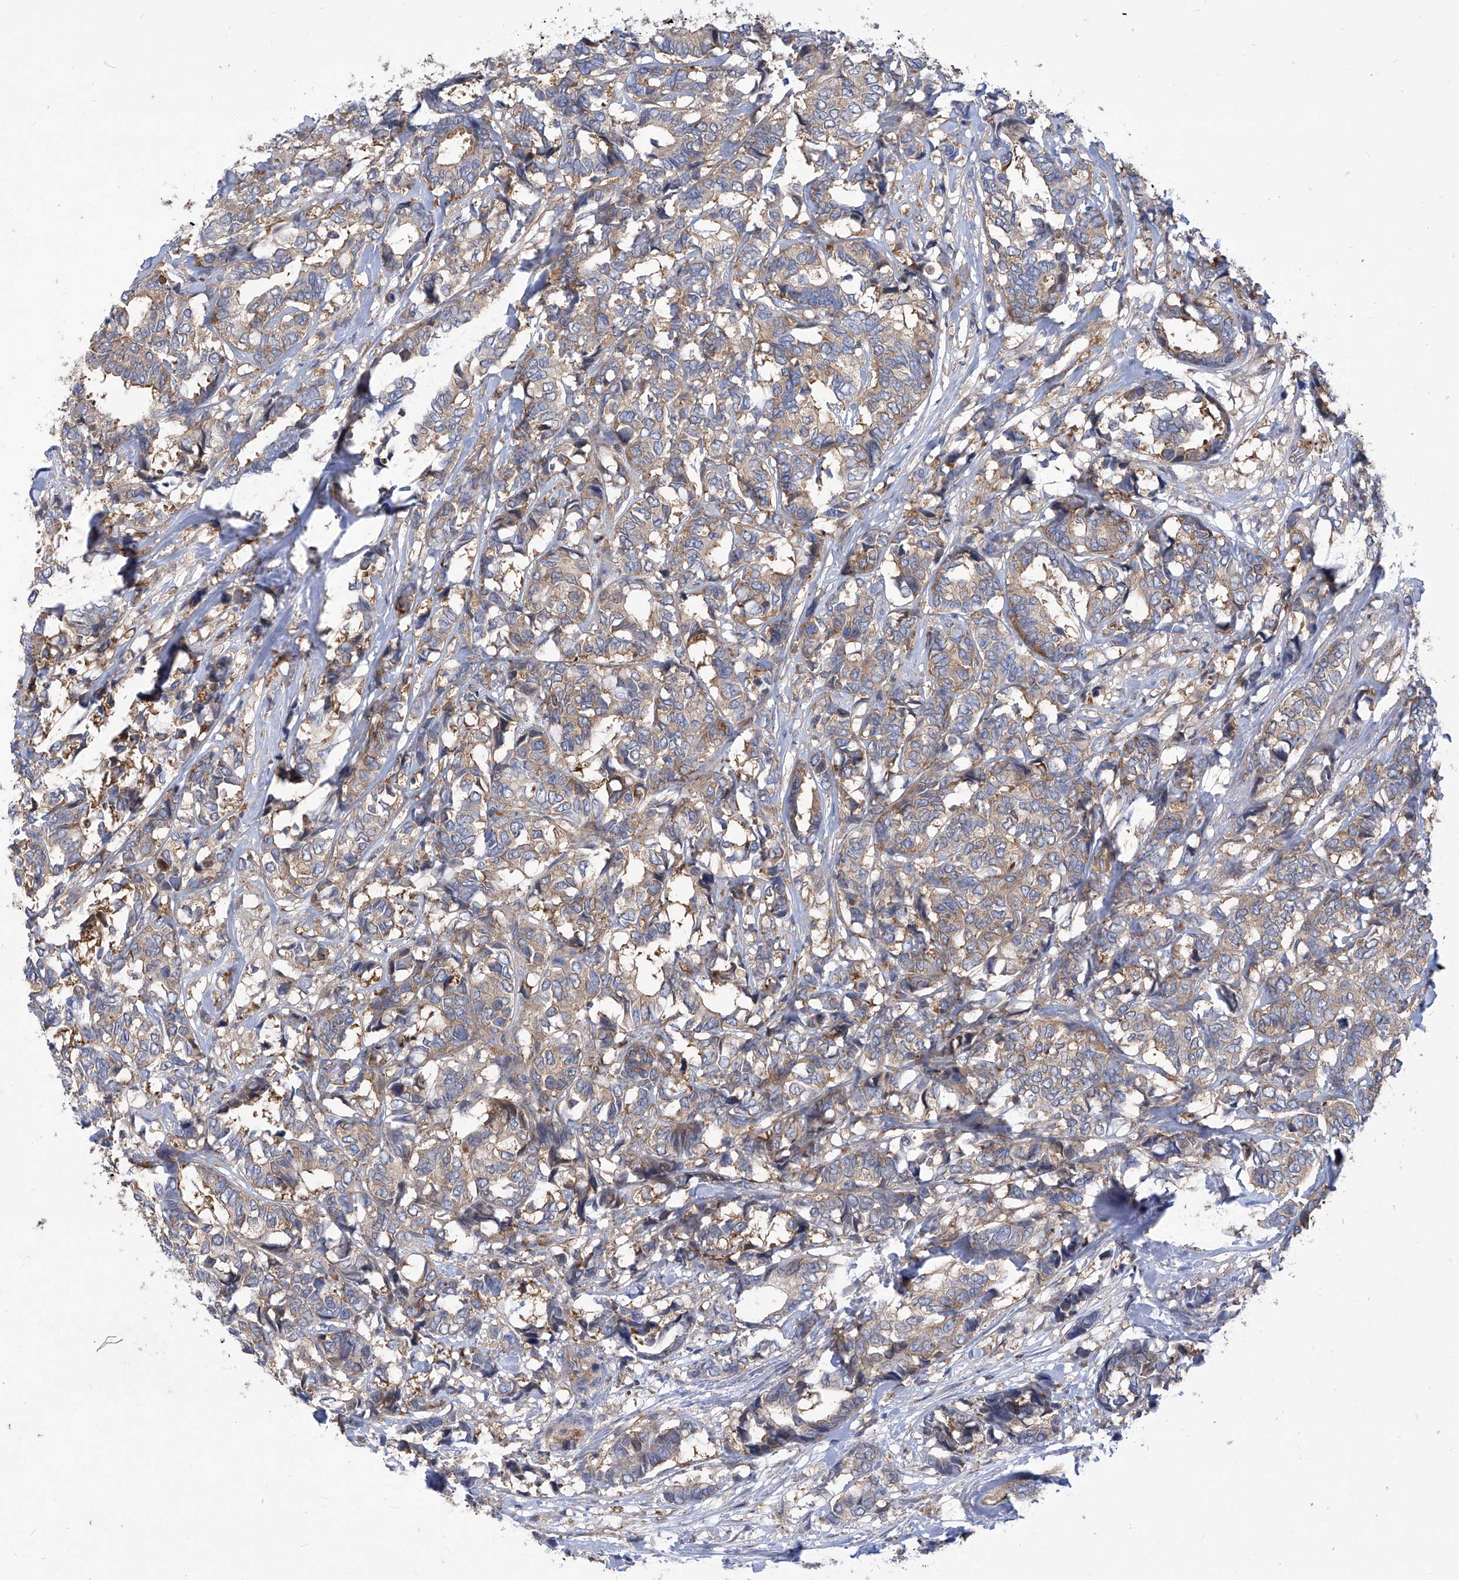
{"staining": {"intensity": "weak", "quantity": "25%-75%", "location": "cytoplasmic/membranous"}, "tissue": "breast cancer", "cell_type": "Tumor cells", "image_type": "cancer", "snomed": [{"axis": "morphology", "description": "Duct carcinoma"}, {"axis": "topography", "description": "Breast"}], "caption": "DAB immunohistochemical staining of breast cancer demonstrates weak cytoplasmic/membranous protein positivity in about 25%-75% of tumor cells.", "gene": "EIF3M", "patient": {"sex": "female", "age": 87}}